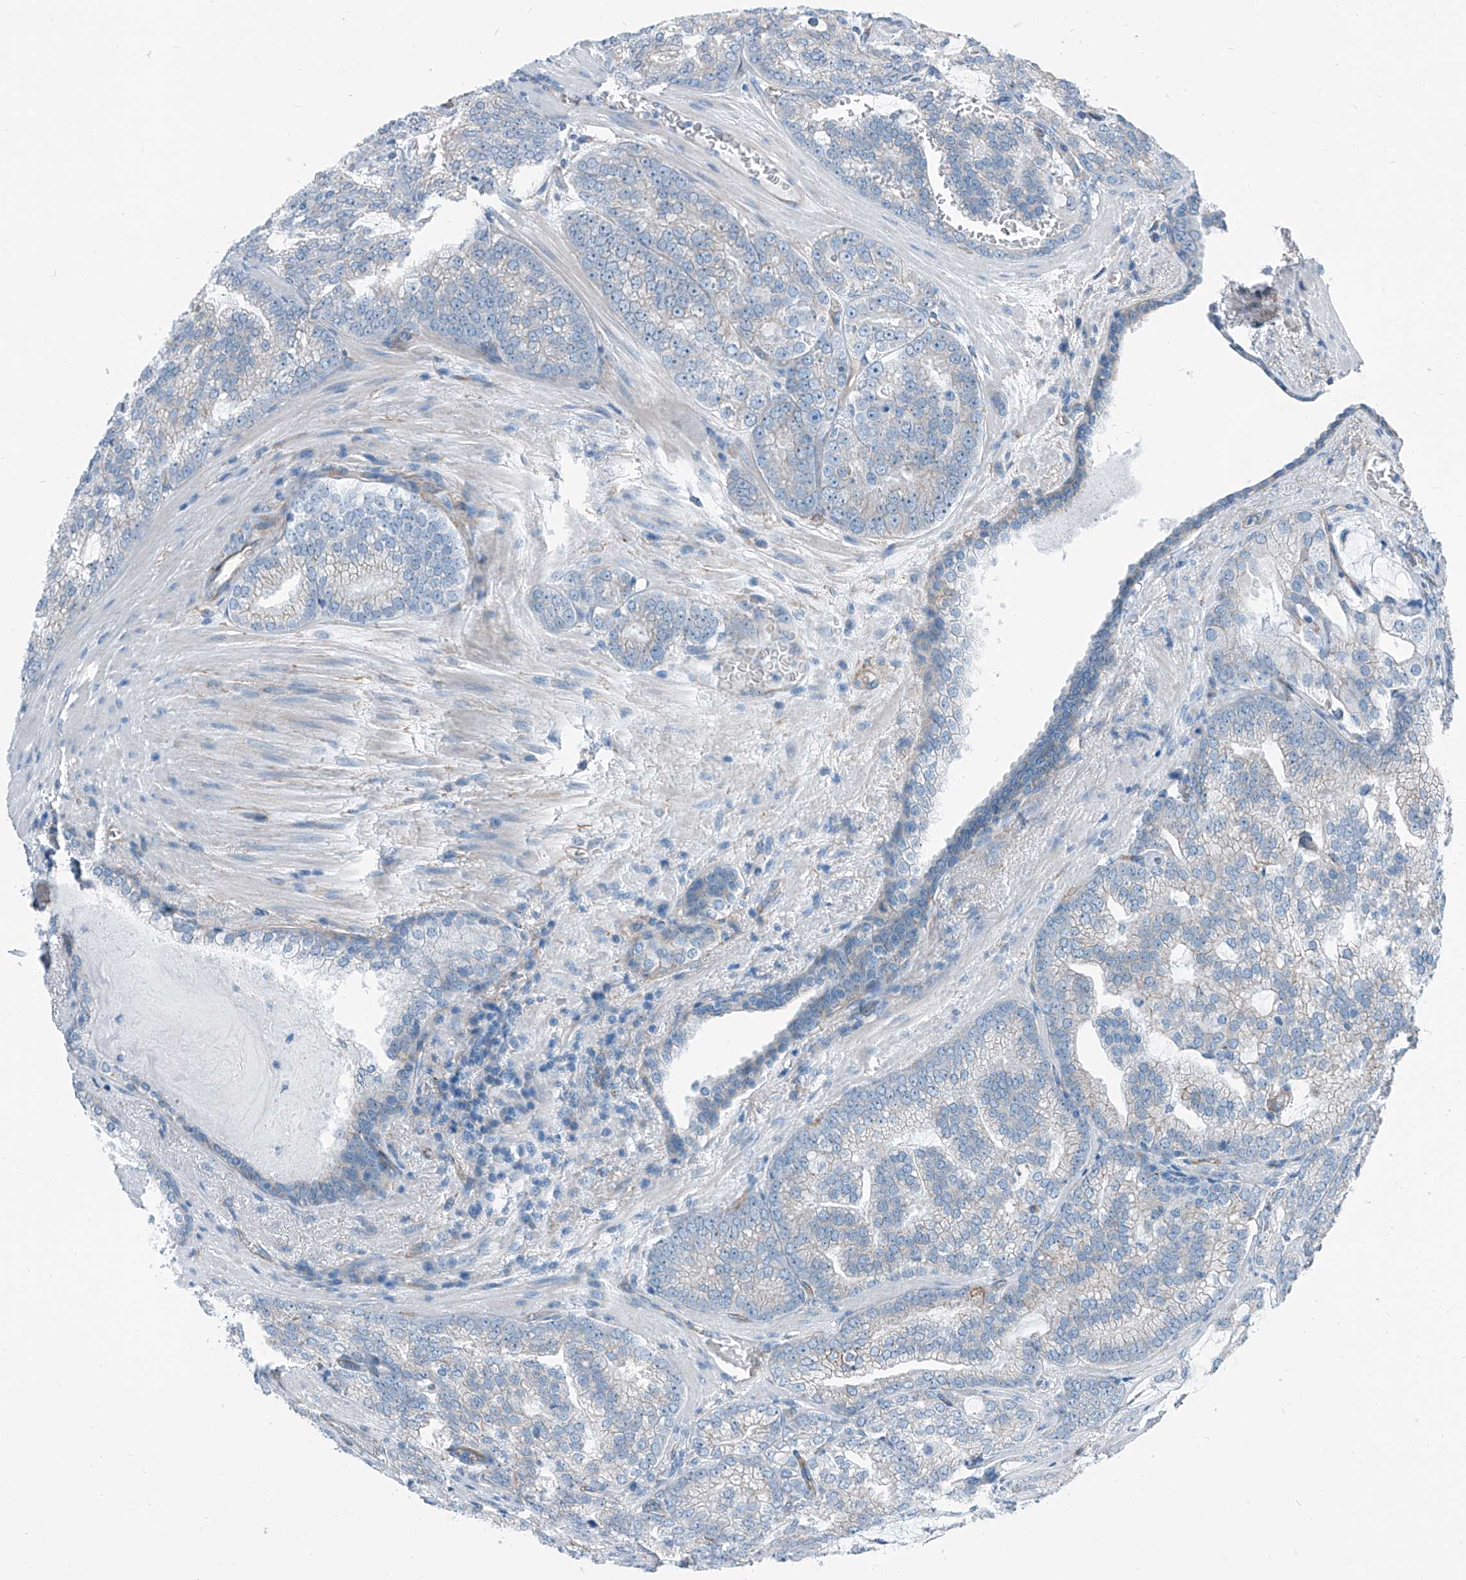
{"staining": {"intensity": "negative", "quantity": "none", "location": "none"}, "tissue": "prostate cancer", "cell_type": "Tumor cells", "image_type": "cancer", "snomed": [{"axis": "morphology", "description": "Normal morphology"}, {"axis": "morphology", "description": "Adenocarcinoma, Low grade"}, {"axis": "topography", "description": "Prostate"}], "caption": "Immunohistochemistry image of neoplastic tissue: human prostate cancer (adenocarcinoma (low-grade)) stained with DAB (3,3'-diaminobenzidine) shows no significant protein expression in tumor cells.", "gene": "THEMIS2", "patient": {"sex": "male", "age": 72}}